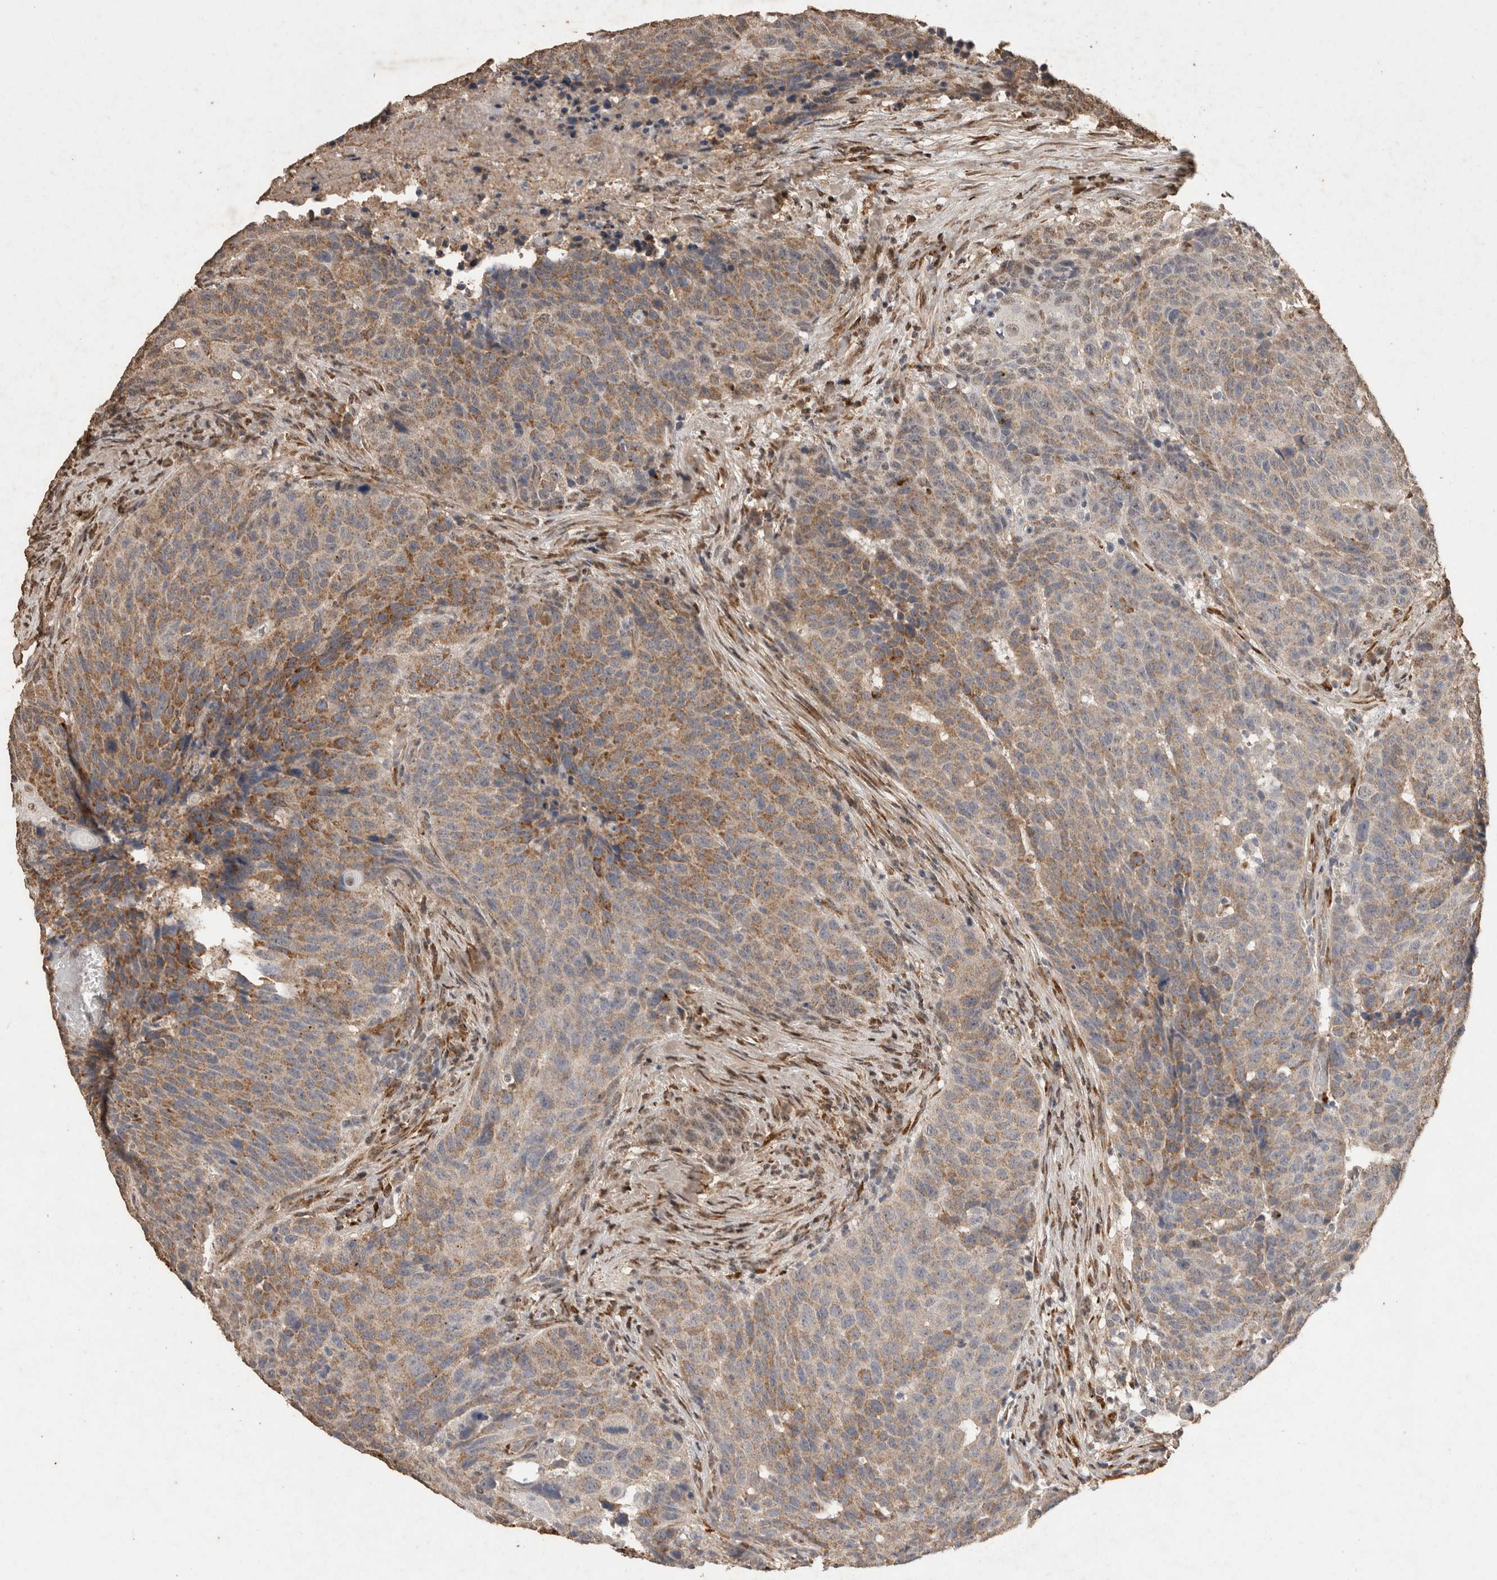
{"staining": {"intensity": "moderate", "quantity": ">75%", "location": "cytoplasmic/membranous"}, "tissue": "head and neck cancer", "cell_type": "Tumor cells", "image_type": "cancer", "snomed": [{"axis": "morphology", "description": "Squamous cell carcinoma, NOS"}, {"axis": "topography", "description": "Head-Neck"}], "caption": "Immunohistochemical staining of human head and neck cancer (squamous cell carcinoma) exhibits medium levels of moderate cytoplasmic/membranous protein positivity in about >75% of tumor cells.", "gene": "C1QTNF5", "patient": {"sex": "male", "age": 66}}